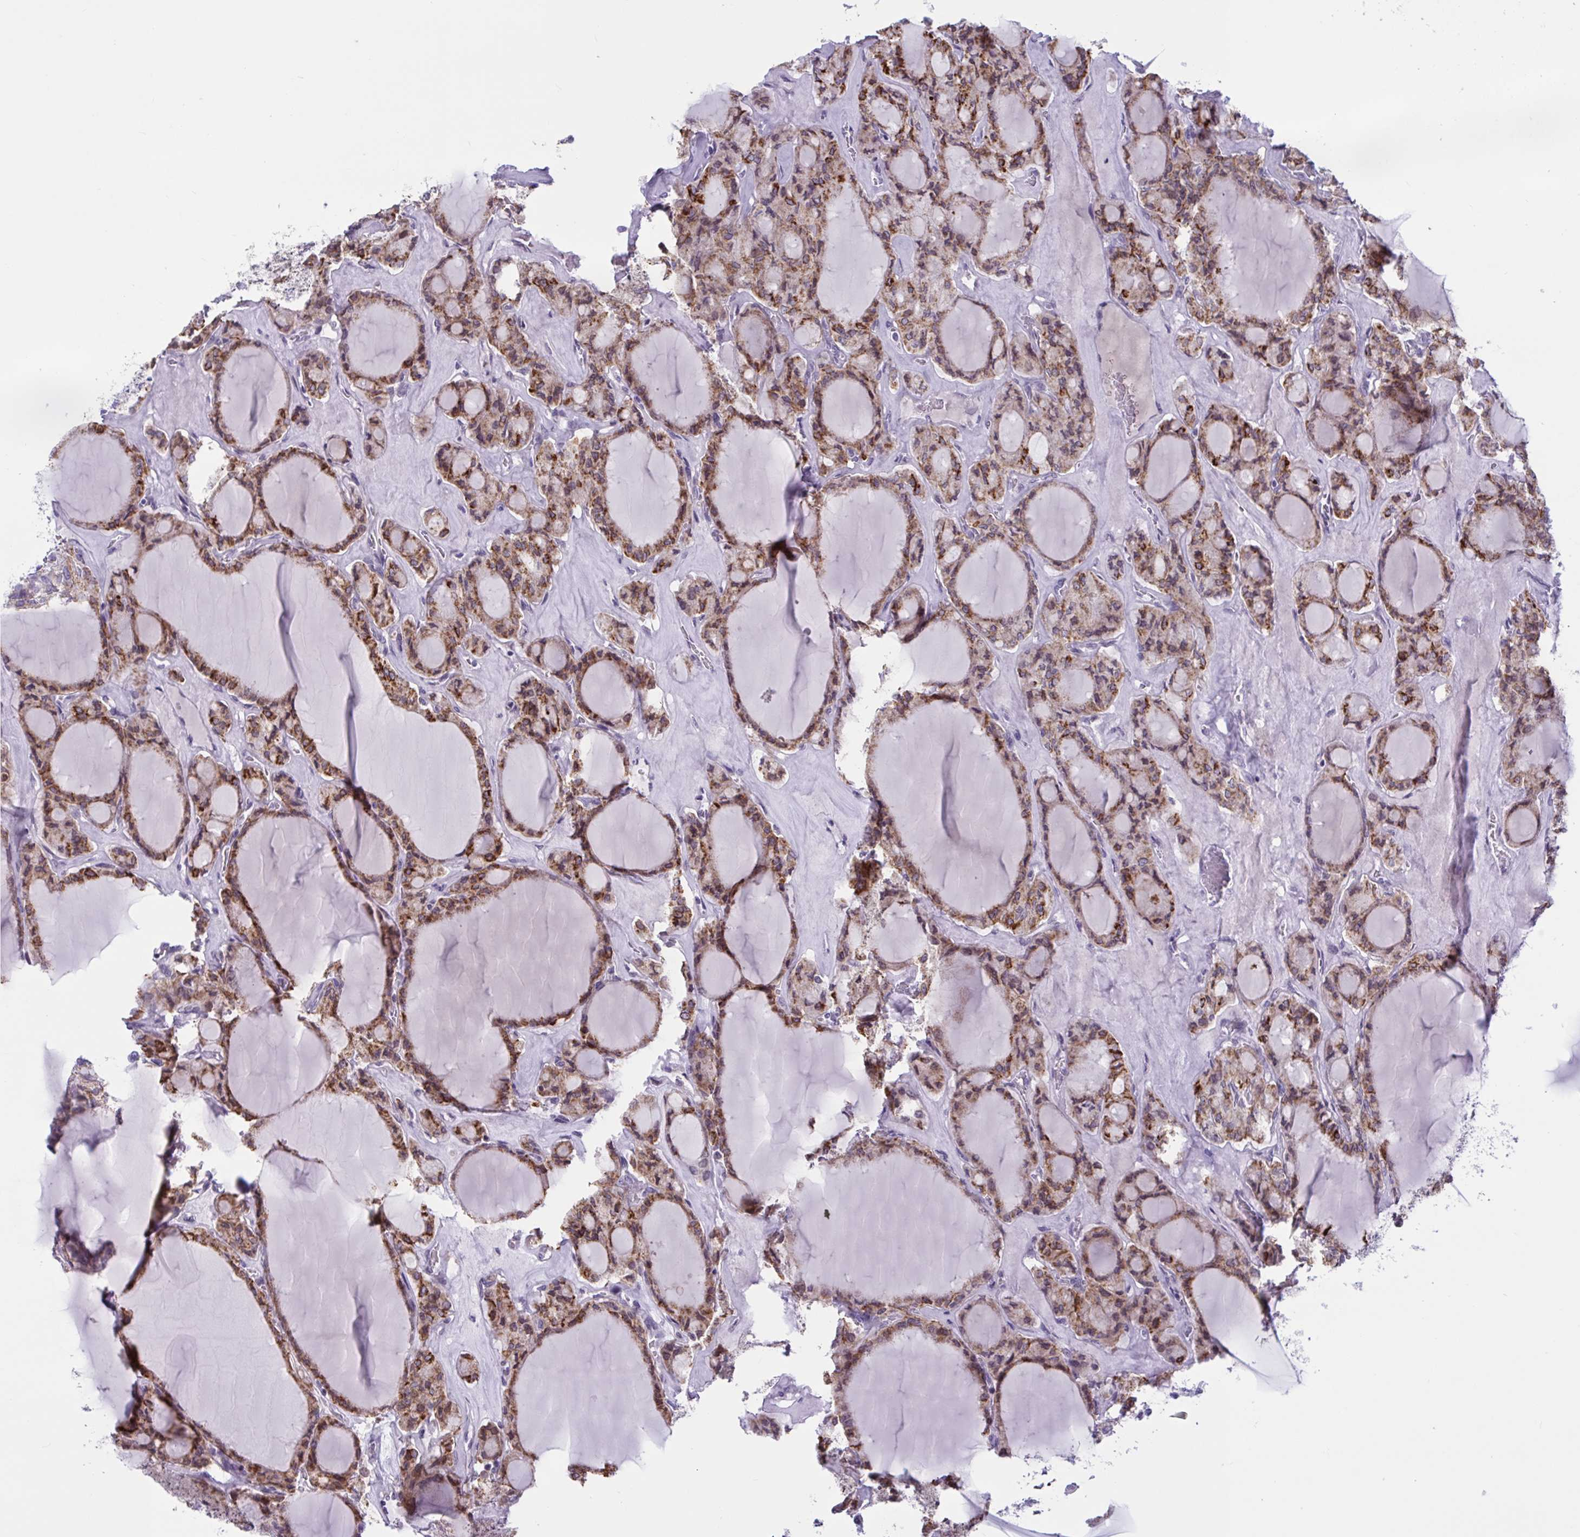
{"staining": {"intensity": "moderate", "quantity": ">75%", "location": "cytoplasmic/membranous"}, "tissue": "thyroid cancer", "cell_type": "Tumor cells", "image_type": "cancer", "snomed": [{"axis": "morphology", "description": "Follicular adenoma carcinoma, NOS"}, {"axis": "topography", "description": "Thyroid gland"}], "caption": "Immunohistochemical staining of human thyroid cancer demonstrates medium levels of moderate cytoplasmic/membranous staining in about >75% of tumor cells. The staining was performed using DAB to visualize the protein expression in brown, while the nuclei were stained in blue with hematoxylin (Magnification: 20x).", "gene": "TANK", "patient": {"sex": "female", "age": 63}}